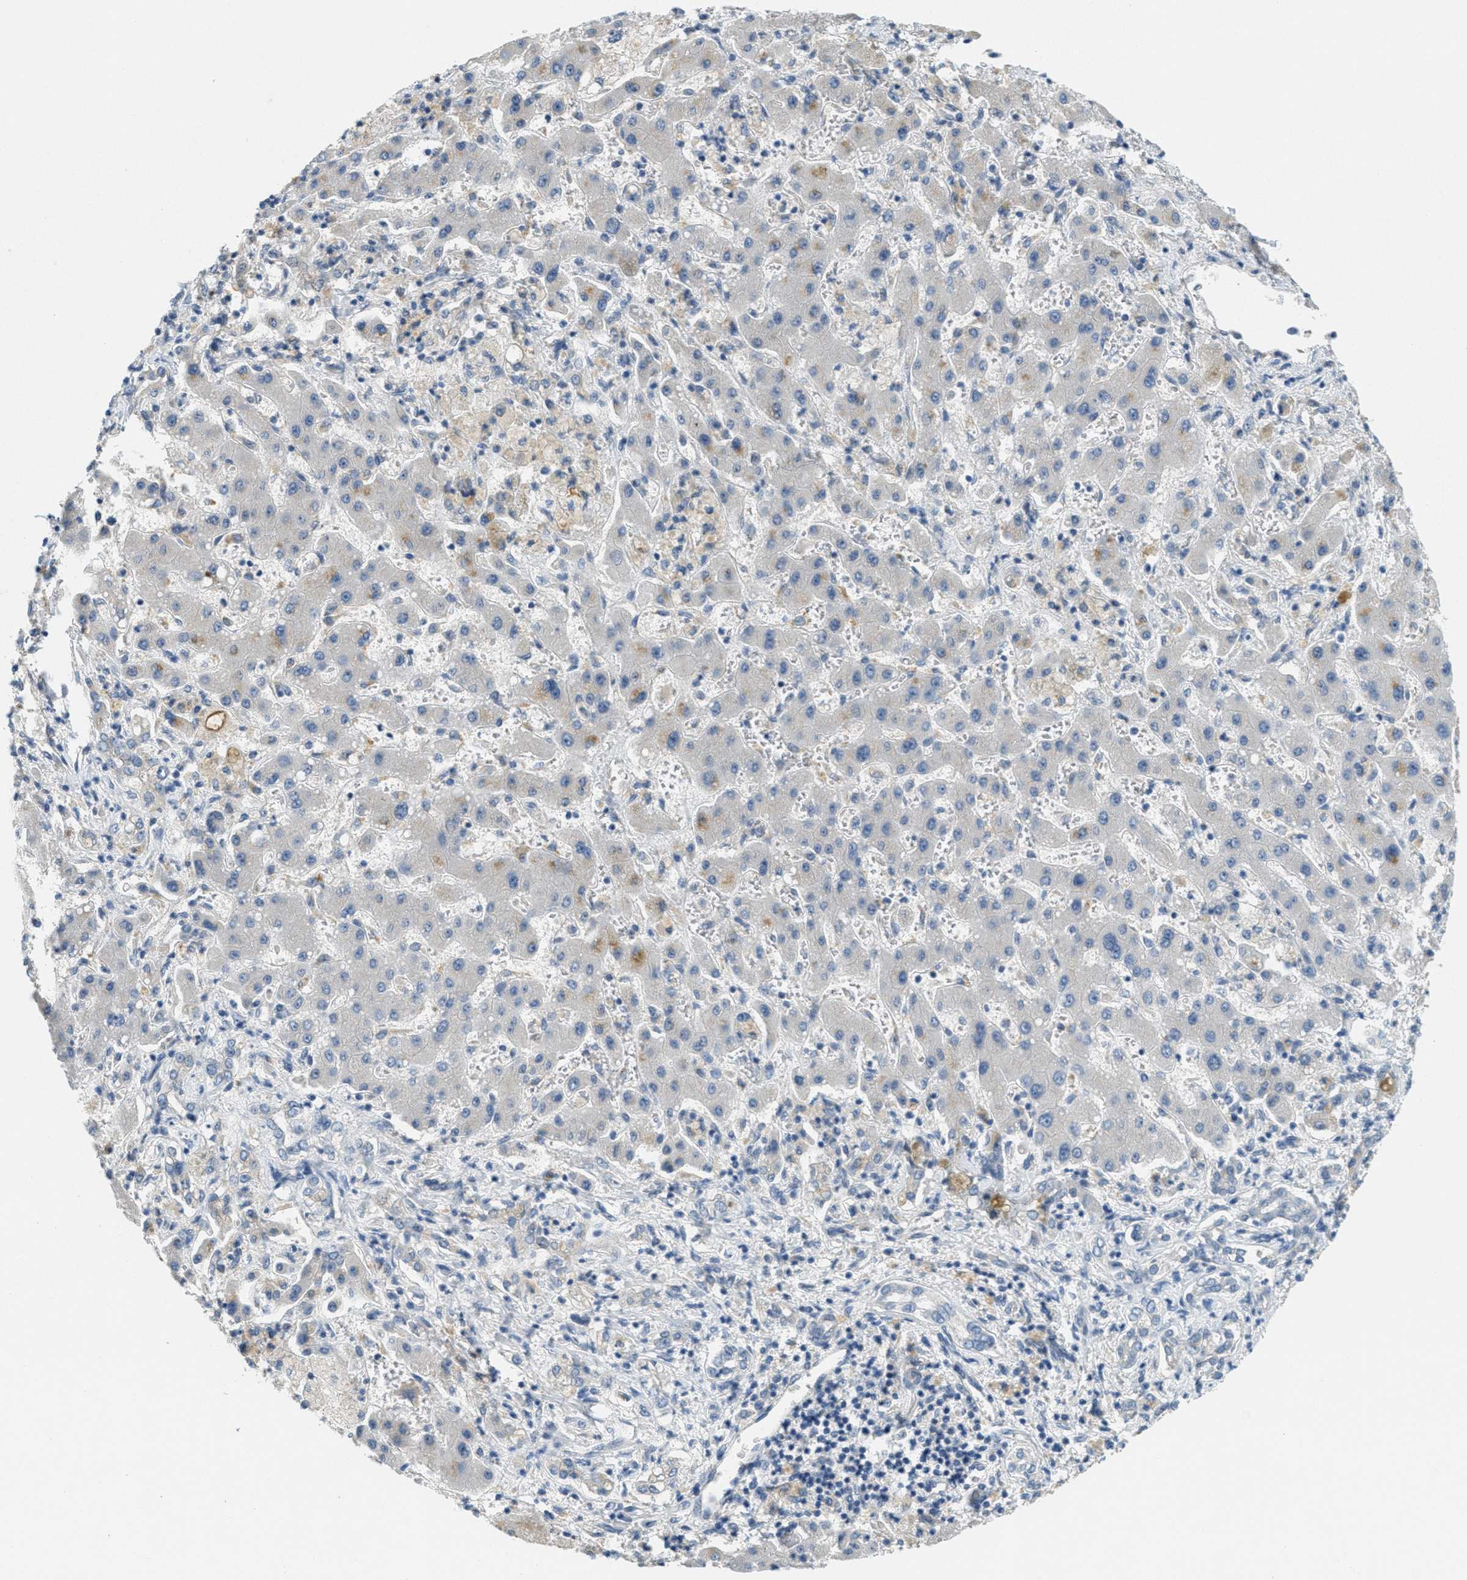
{"staining": {"intensity": "negative", "quantity": "none", "location": "none"}, "tissue": "liver cancer", "cell_type": "Tumor cells", "image_type": "cancer", "snomed": [{"axis": "morphology", "description": "Cholangiocarcinoma"}, {"axis": "topography", "description": "Liver"}], "caption": "Tumor cells show no significant protein positivity in liver cancer (cholangiocarcinoma).", "gene": "ZFYVE9", "patient": {"sex": "male", "age": 50}}